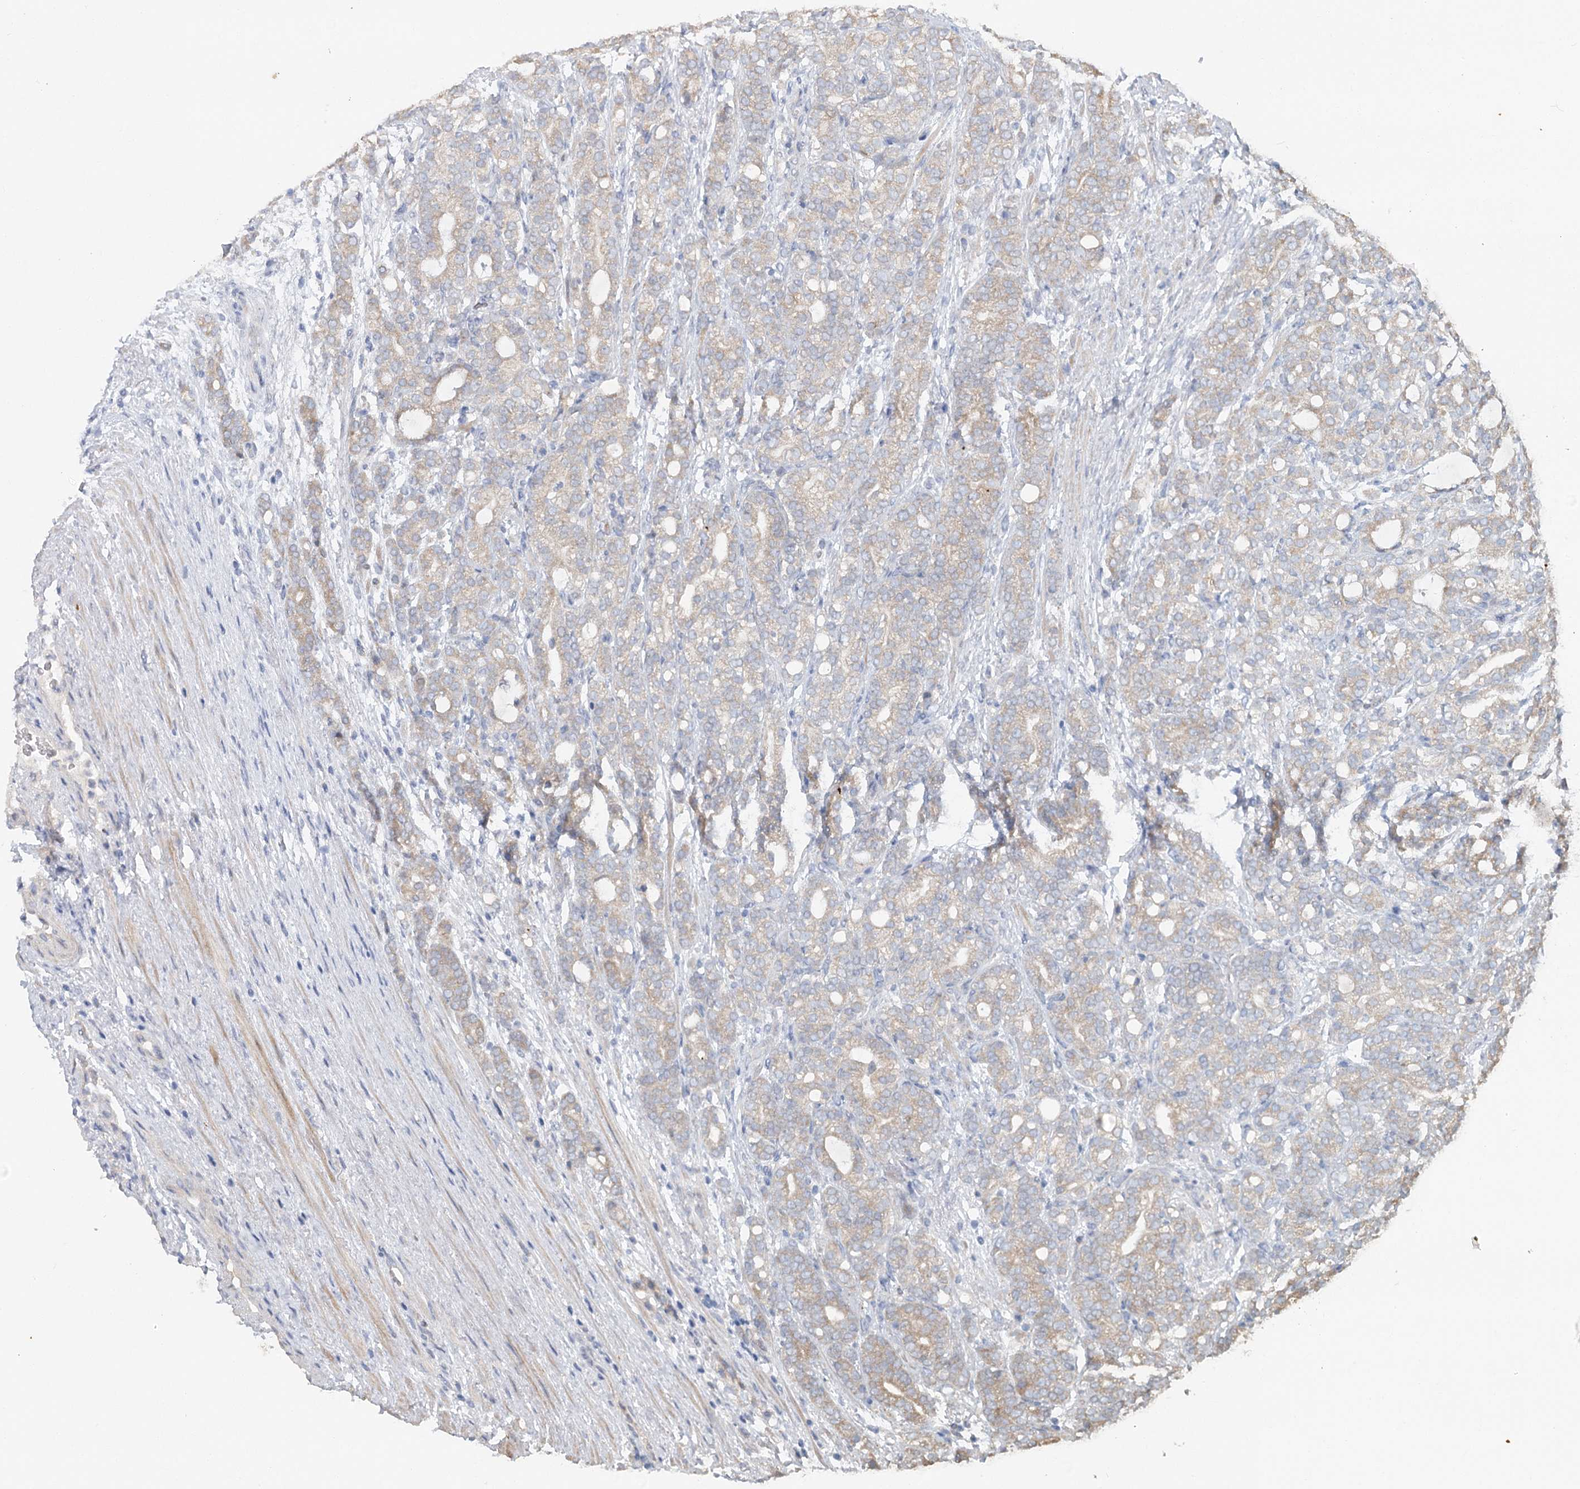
{"staining": {"intensity": "weak", "quantity": "25%-75%", "location": "cytoplasmic/membranous"}, "tissue": "prostate cancer", "cell_type": "Tumor cells", "image_type": "cancer", "snomed": [{"axis": "morphology", "description": "Adenocarcinoma, High grade"}, {"axis": "topography", "description": "Prostate"}], "caption": "IHC histopathology image of neoplastic tissue: prostate cancer (high-grade adenocarcinoma) stained using IHC shows low levels of weak protein expression localized specifically in the cytoplasmic/membranous of tumor cells, appearing as a cytoplasmic/membranous brown color.", "gene": "PAIP2", "patient": {"sex": "male", "age": 57}}